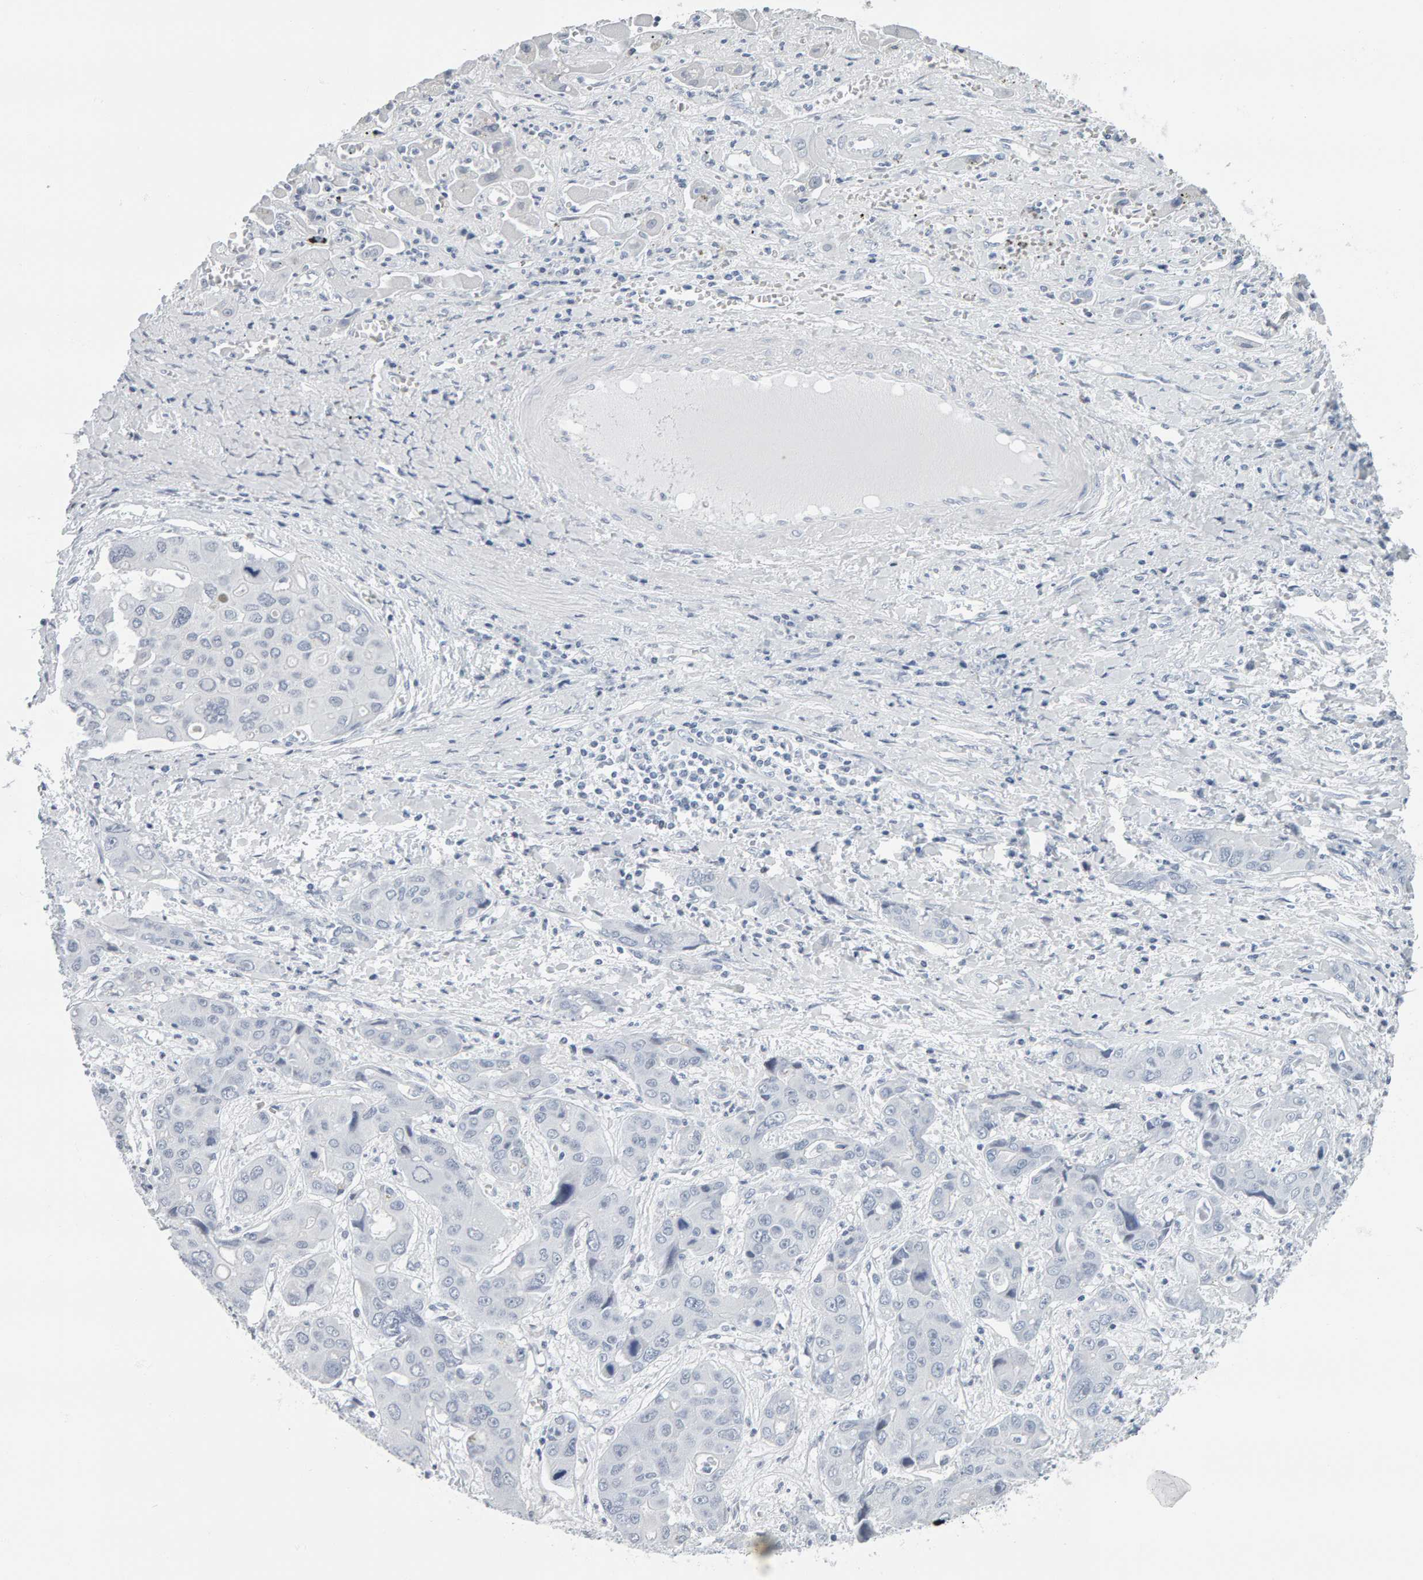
{"staining": {"intensity": "negative", "quantity": "none", "location": "none"}, "tissue": "liver cancer", "cell_type": "Tumor cells", "image_type": "cancer", "snomed": [{"axis": "morphology", "description": "Cholangiocarcinoma"}, {"axis": "topography", "description": "Liver"}], "caption": "Immunohistochemical staining of human liver cancer exhibits no significant positivity in tumor cells.", "gene": "SPACA3", "patient": {"sex": "male", "age": 67}}